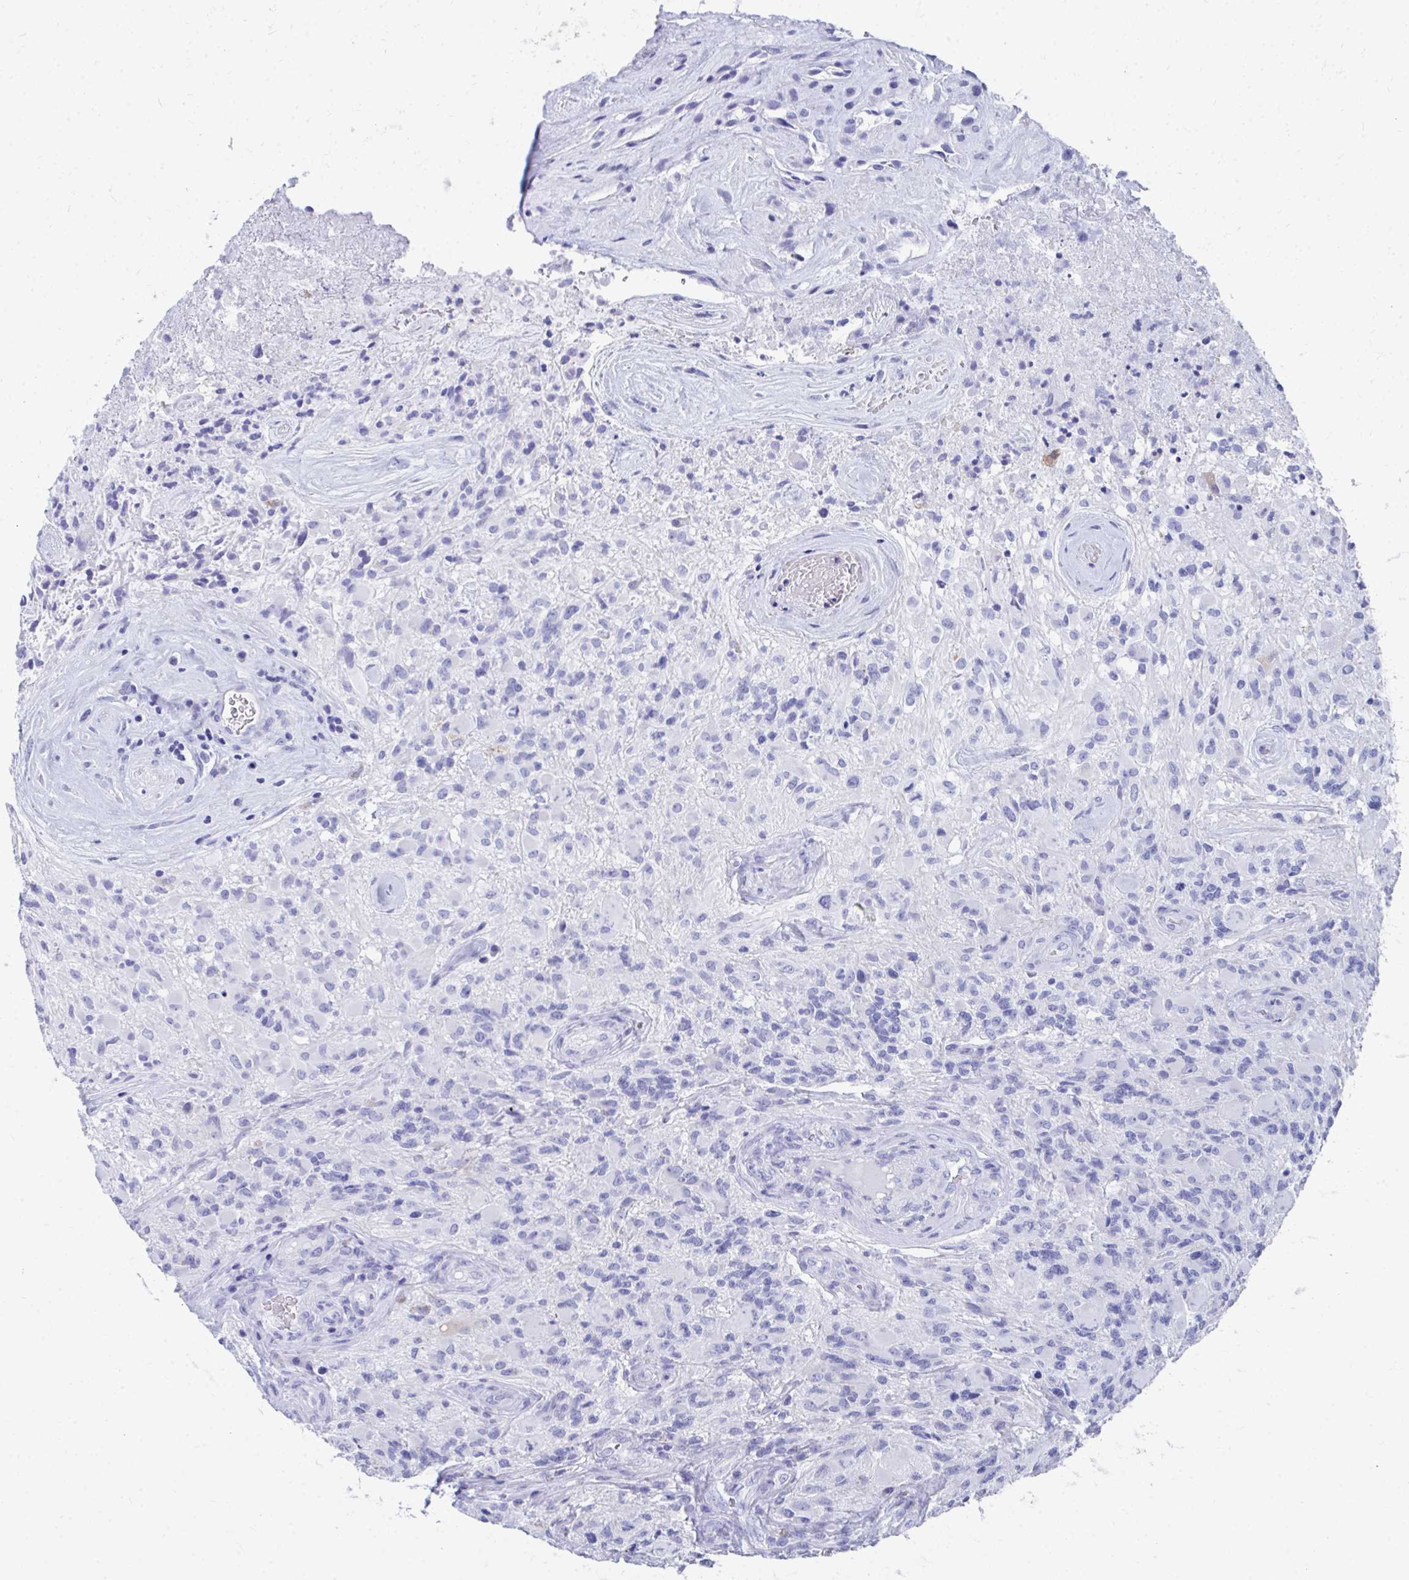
{"staining": {"intensity": "negative", "quantity": "none", "location": "none"}, "tissue": "glioma", "cell_type": "Tumor cells", "image_type": "cancer", "snomed": [{"axis": "morphology", "description": "Glioma, malignant, High grade"}, {"axis": "topography", "description": "Brain"}], "caption": "This is an immunohistochemistry histopathology image of human glioma. There is no staining in tumor cells.", "gene": "HGD", "patient": {"sex": "female", "age": 65}}